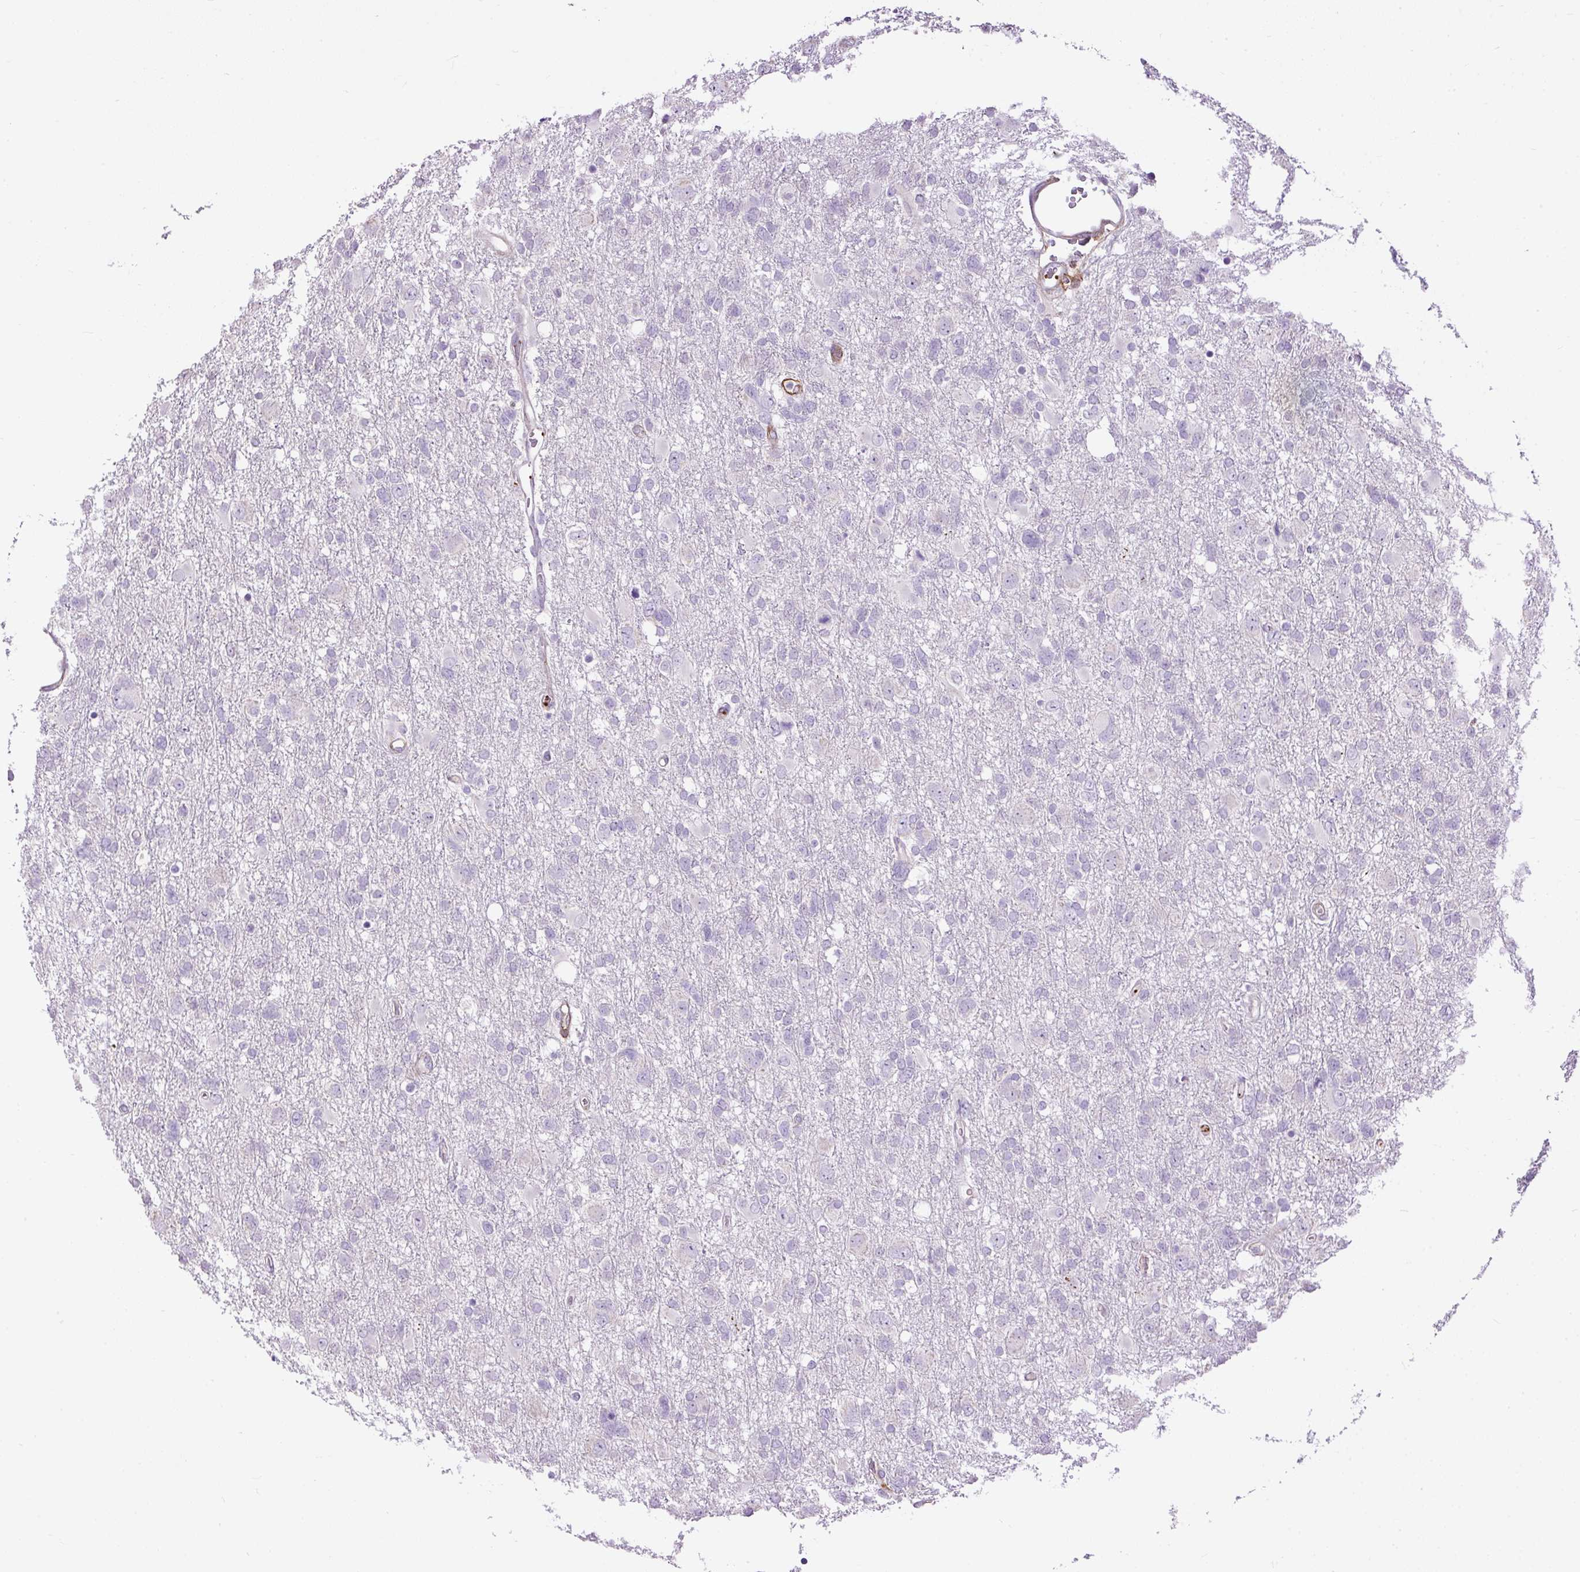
{"staining": {"intensity": "negative", "quantity": "none", "location": "none"}, "tissue": "glioma", "cell_type": "Tumor cells", "image_type": "cancer", "snomed": [{"axis": "morphology", "description": "Glioma, malignant, High grade"}, {"axis": "topography", "description": "Brain"}], "caption": "Human glioma stained for a protein using immunohistochemistry (IHC) displays no positivity in tumor cells.", "gene": "MAGEB16", "patient": {"sex": "male", "age": 61}}